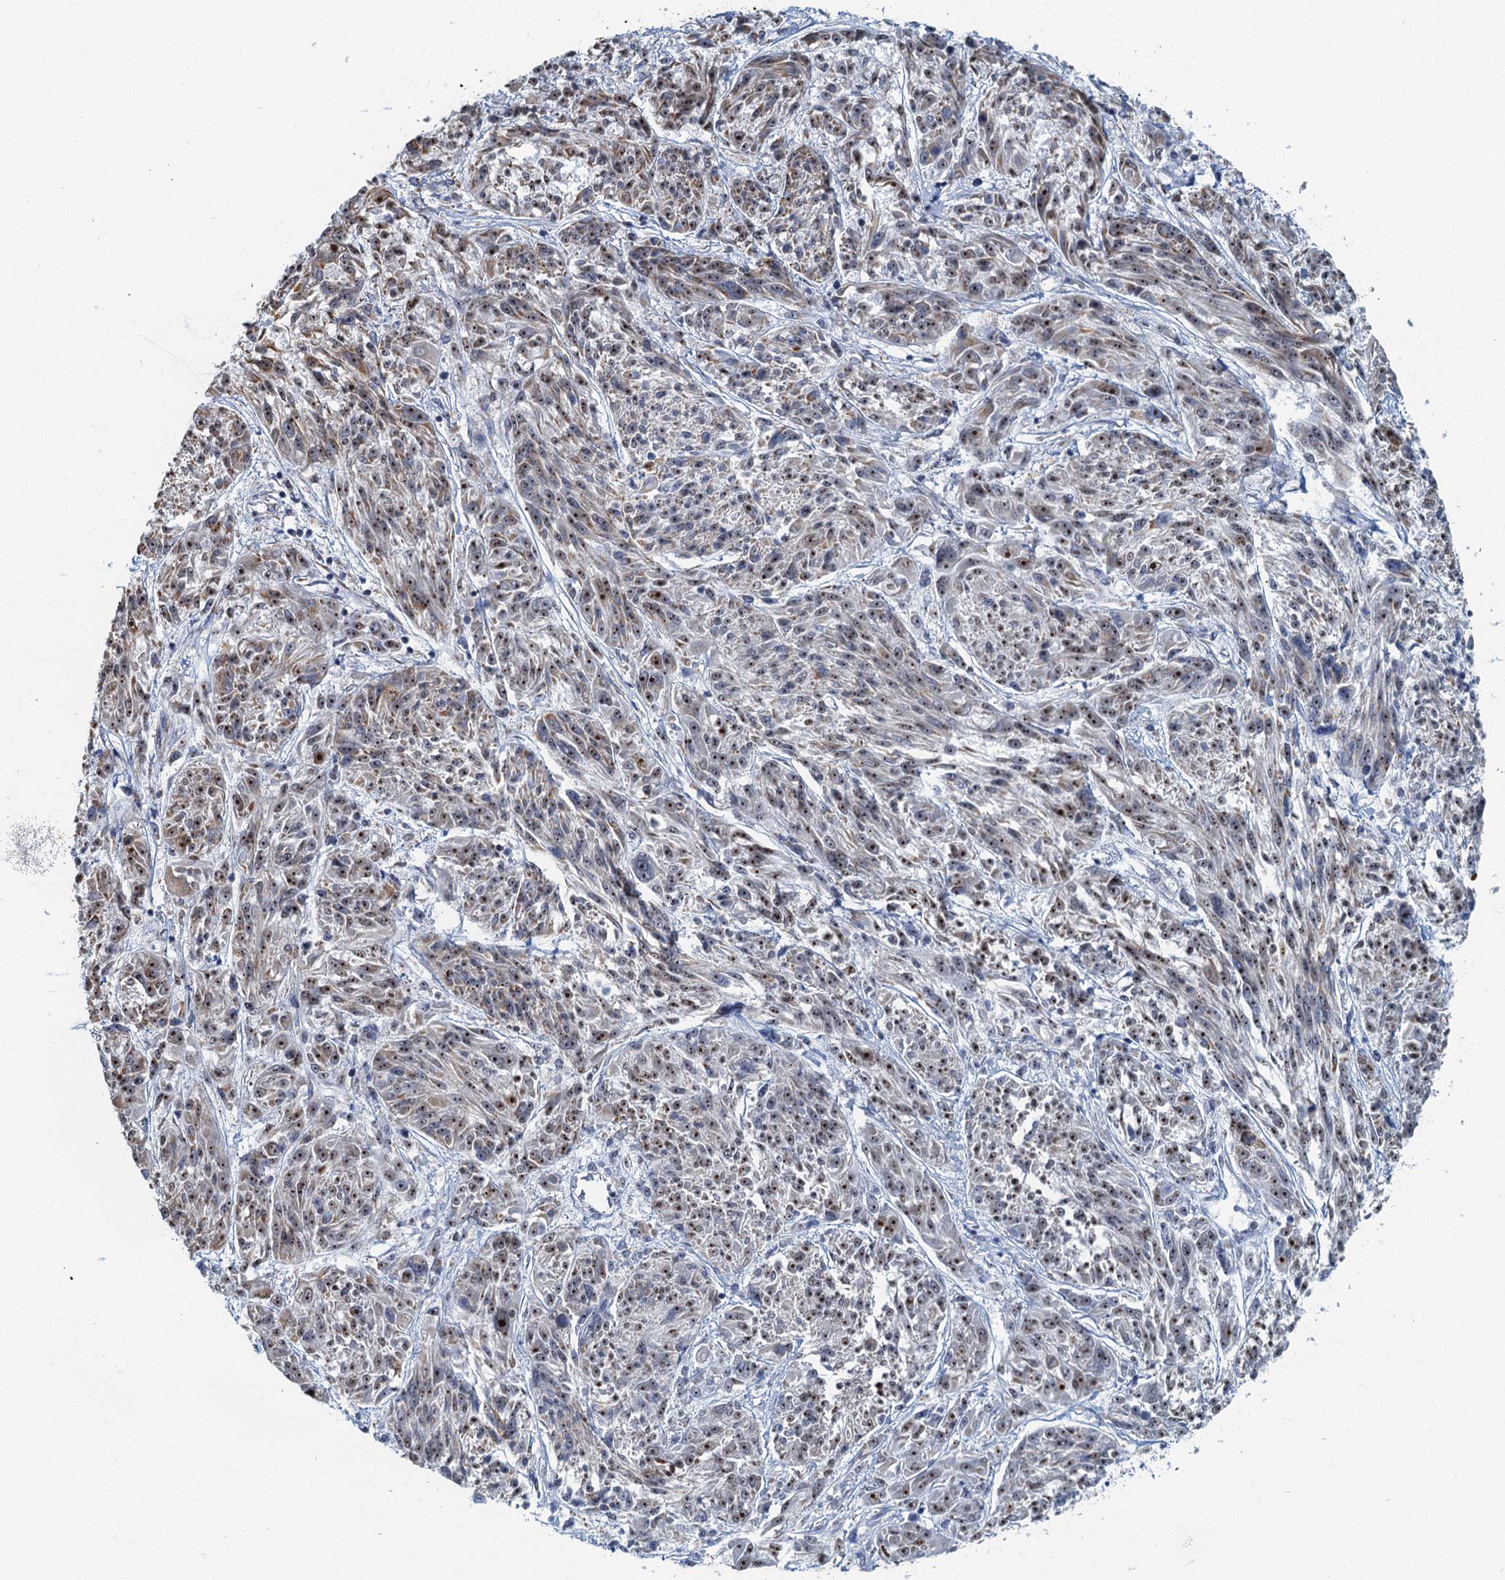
{"staining": {"intensity": "moderate", "quantity": ">75%", "location": "nuclear"}, "tissue": "melanoma", "cell_type": "Tumor cells", "image_type": "cancer", "snomed": [{"axis": "morphology", "description": "Malignant melanoma, NOS"}, {"axis": "topography", "description": "Skin"}], "caption": "This is a photomicrograph of IHC staining of malignant melanoma, which shows moderate staining in the nuclear of tumor cells.", "gene": "RAD9B", "patient": {"sex": "male", "age": 53}}